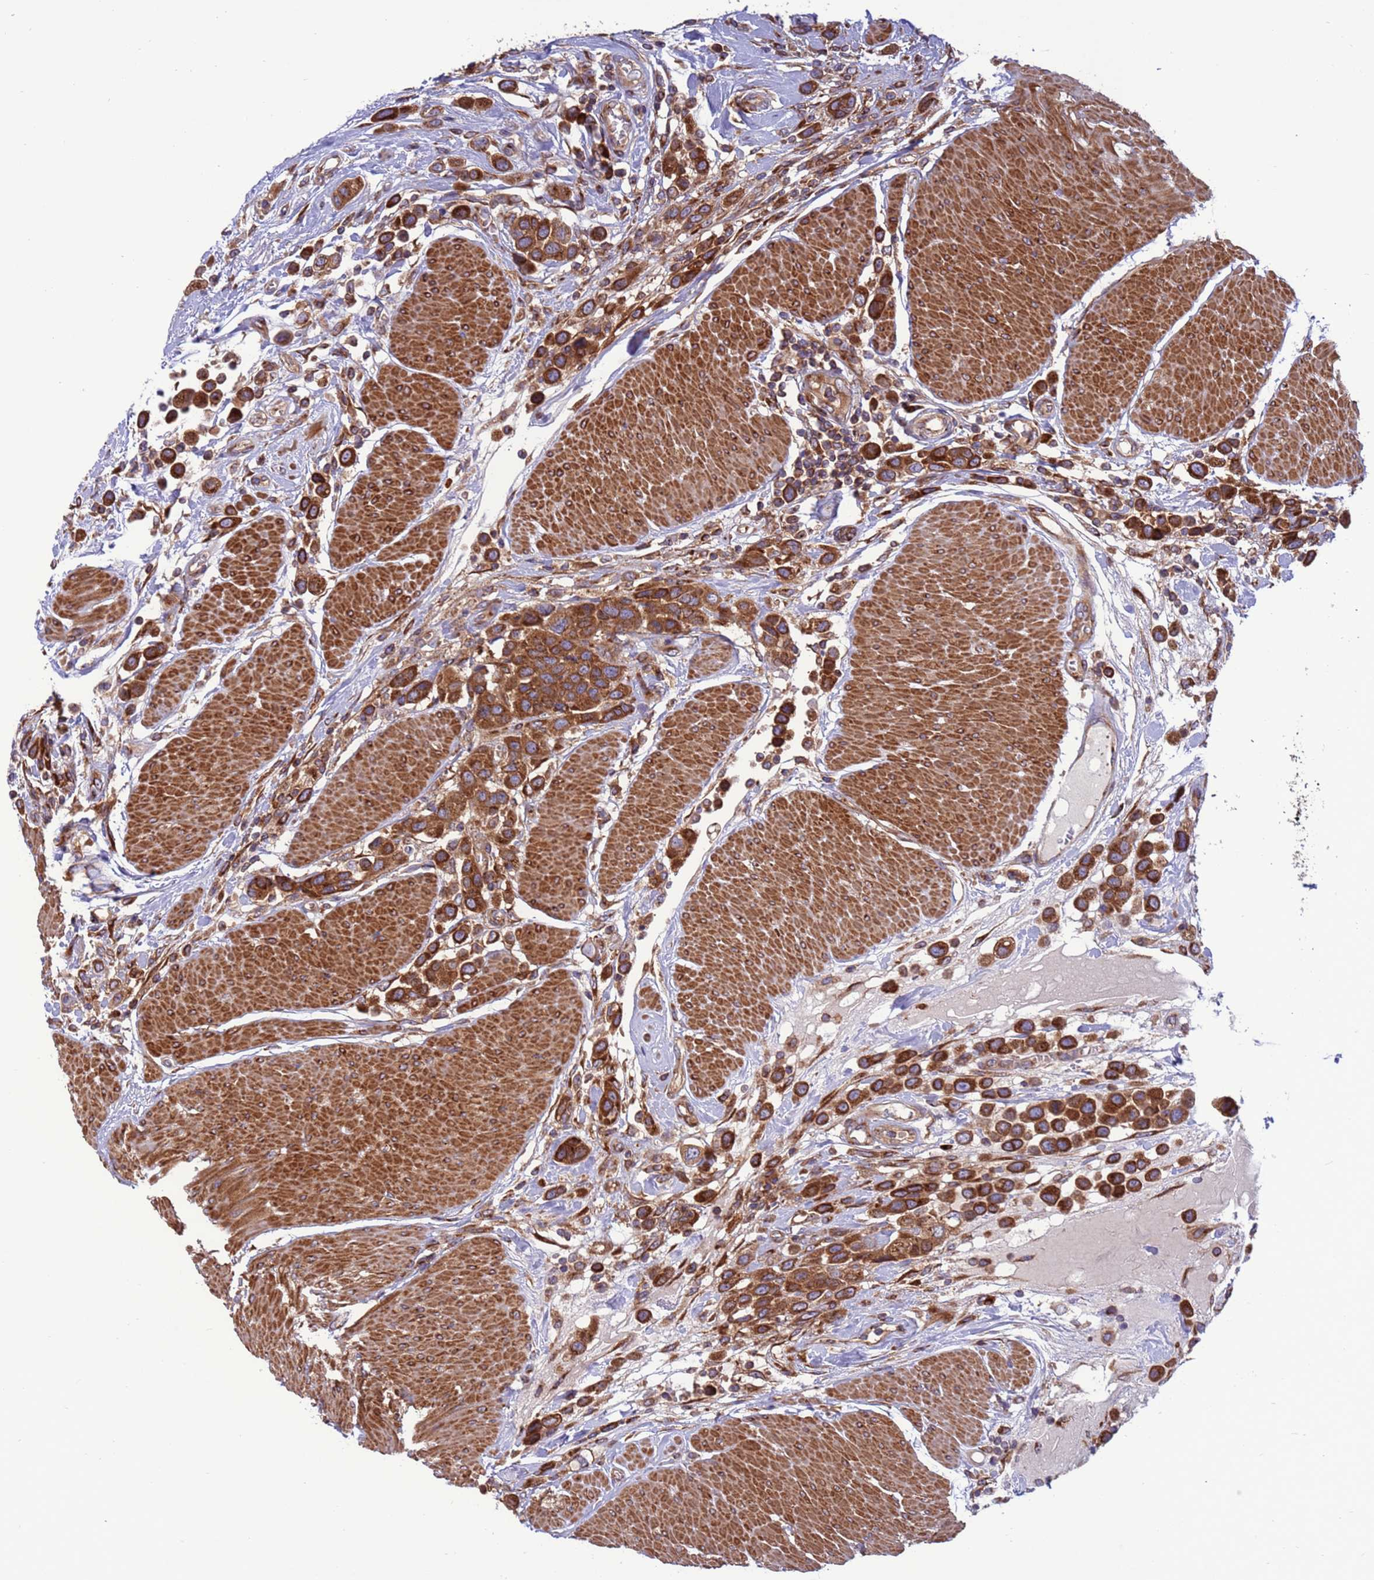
{"staining": {"intensity": "strong", "quantity": ">75%", "location": "cytoplasmic/membranous"}, "tissue": "urothelial cancer", "cell_type": "Tumor cells", "image_type": "cancer", "snomed": [{"axis": "morphology", "description": "Urothelial carcinoma, High grade"}, {"axis": "topography", "description": "Urinary bladder"}], "caption": "Immunohistochemical staining of human urothelial cancer shows high levels of strong cytoplasmic/membranous positivity in approximately >75% of tumor cells. (DAB (3,3'-diaminobenzidine) = brown stain, brightfield microscopy at high magnification).", "gene": "ZC3HAV1", "patient": {"sex": "male", "age": 50}}